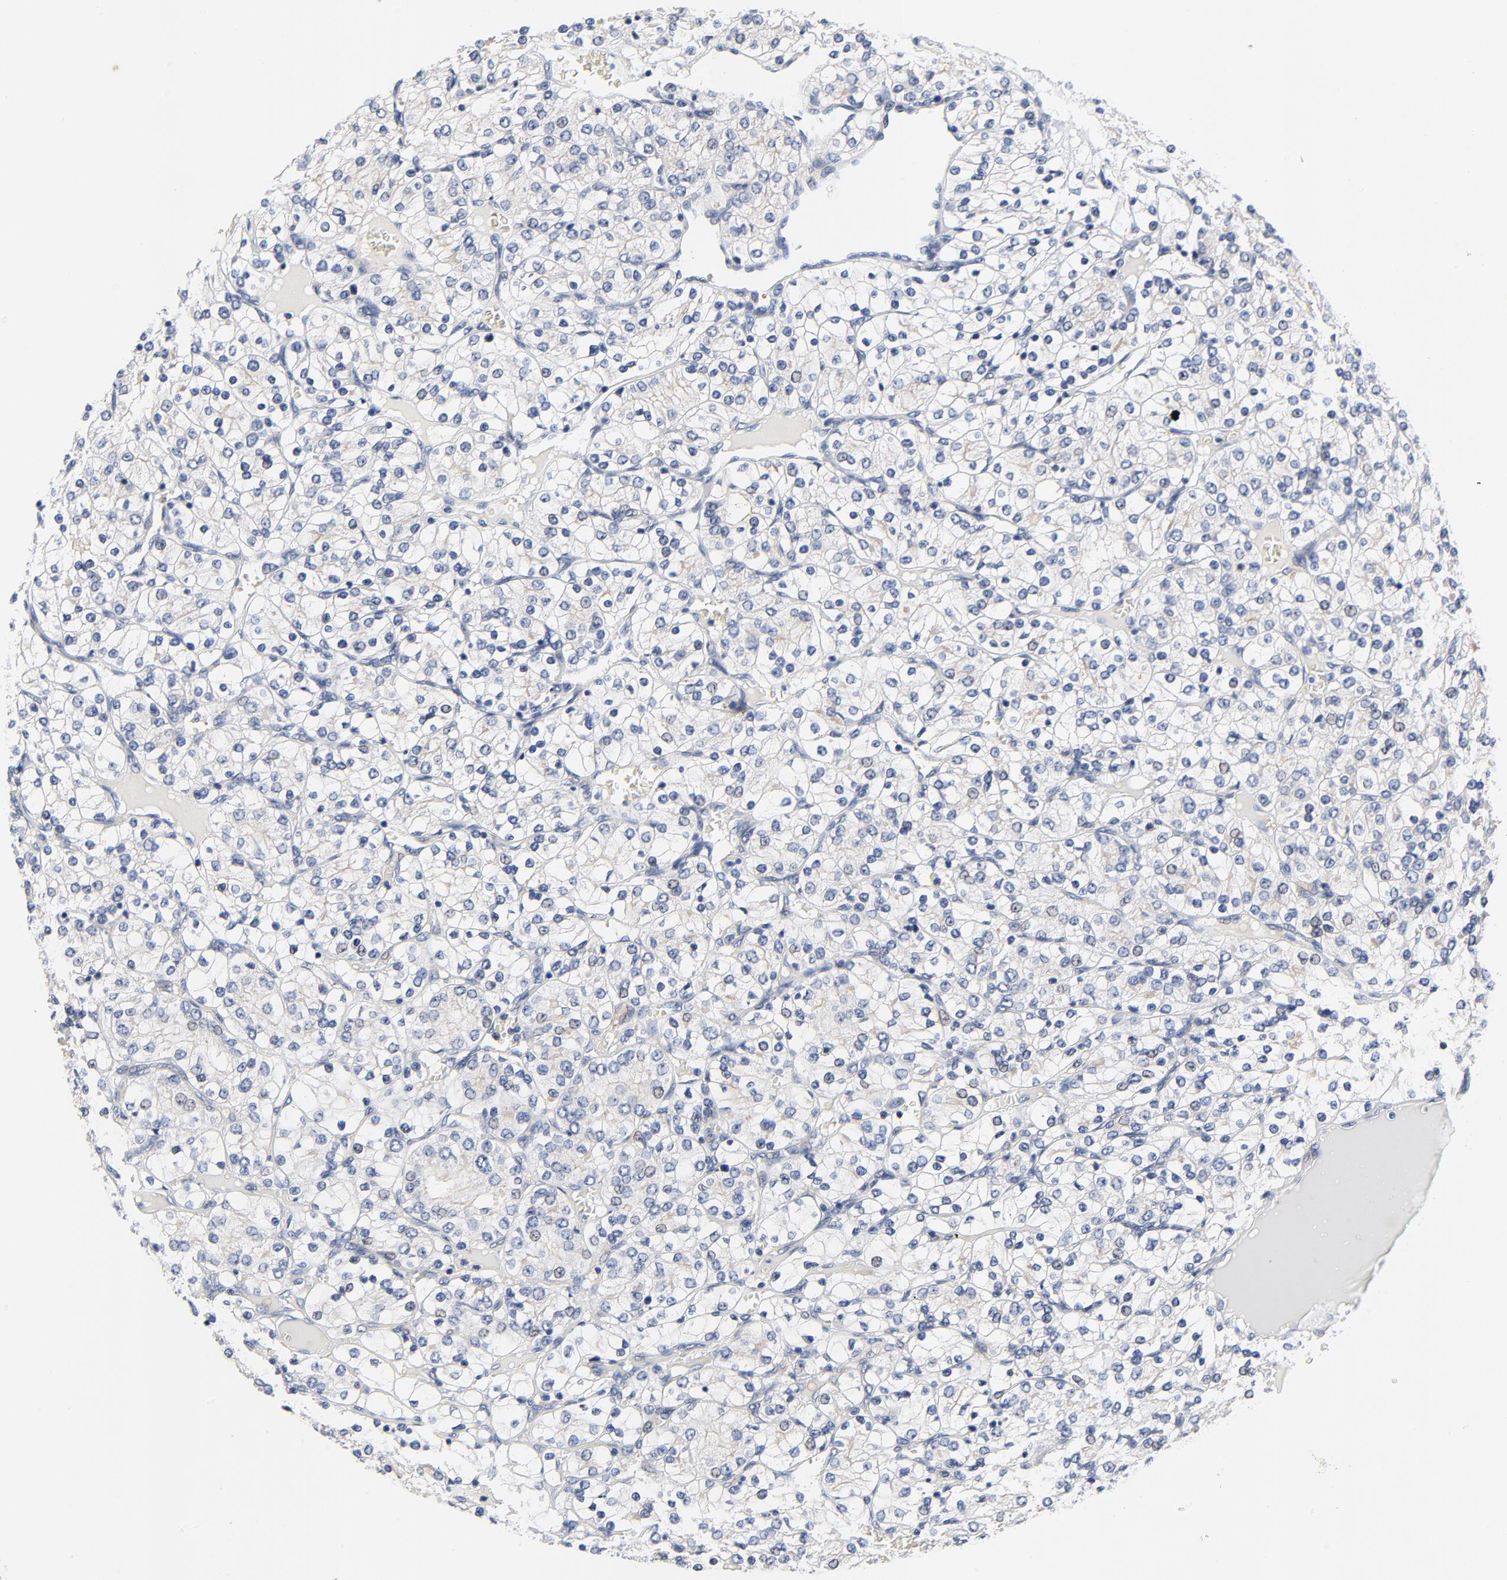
{"staining": {"intensity": "negative", "quantity": "none", "location": "none"}, "tissue": "renal cancer", "cell_type": "Tumor cells", "image_type": "cancer", "snomed": [{"axis": "morphology", "description": "Adenocarcinoma, NOS"}, {"axis": "topography", "description": "Kidney"}], "caption": "This is a image of immunohistochemistry staining of adenocarcinoma (renal), which shows no staining in tumor cells.", "gene": "VAV2", "patient": {"sex": "female", "age": 62}}